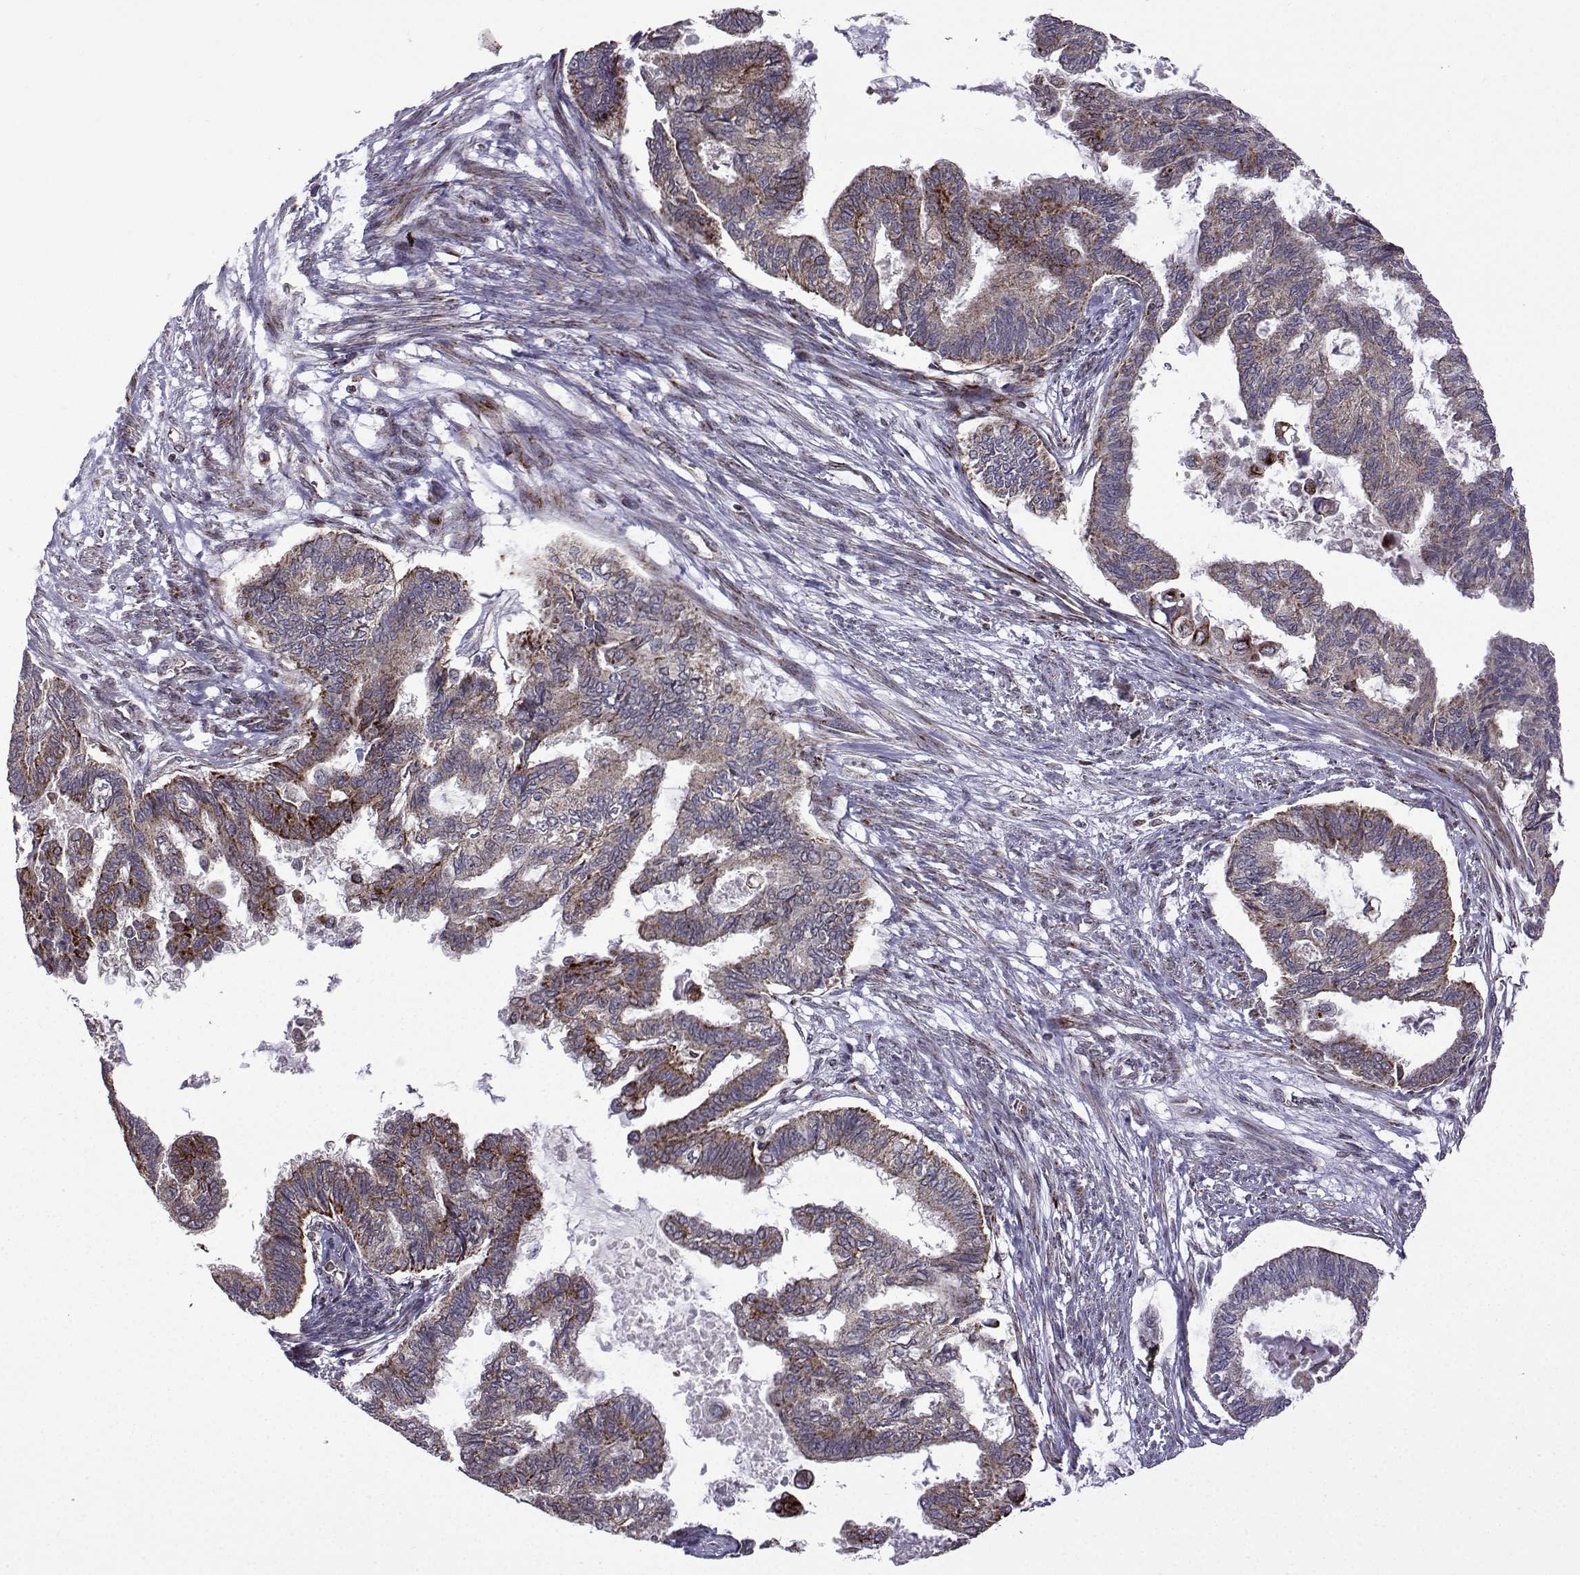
{"staining": {"intensity": "moderate", "quantity": "<25%", "location": "cytoplasmic/membranous"}, "tissue": "endometrial cancer", "cell_type": "Tumor cells", "image_type": "cancer", "snomed": [{"axis": "morphology", "description": "Adenocarcinoma, NOS"}, {"axis": "topography", "description": "Endometrium"}], "caption": "Immunohistochemistry (DAB (3,3'-diaminobenzidine)) staining of endometrial adenocarcinoma demonstrates moderate cytoplasmic/membranous protein positivity in about <25% of tumor cells. (Stains: DAB in brown, nuclei in blue, Microscopy: brightfield microscopy at high magnification).", "gene": "TAB2", "patient": {"sex": "female", "age": 86}}